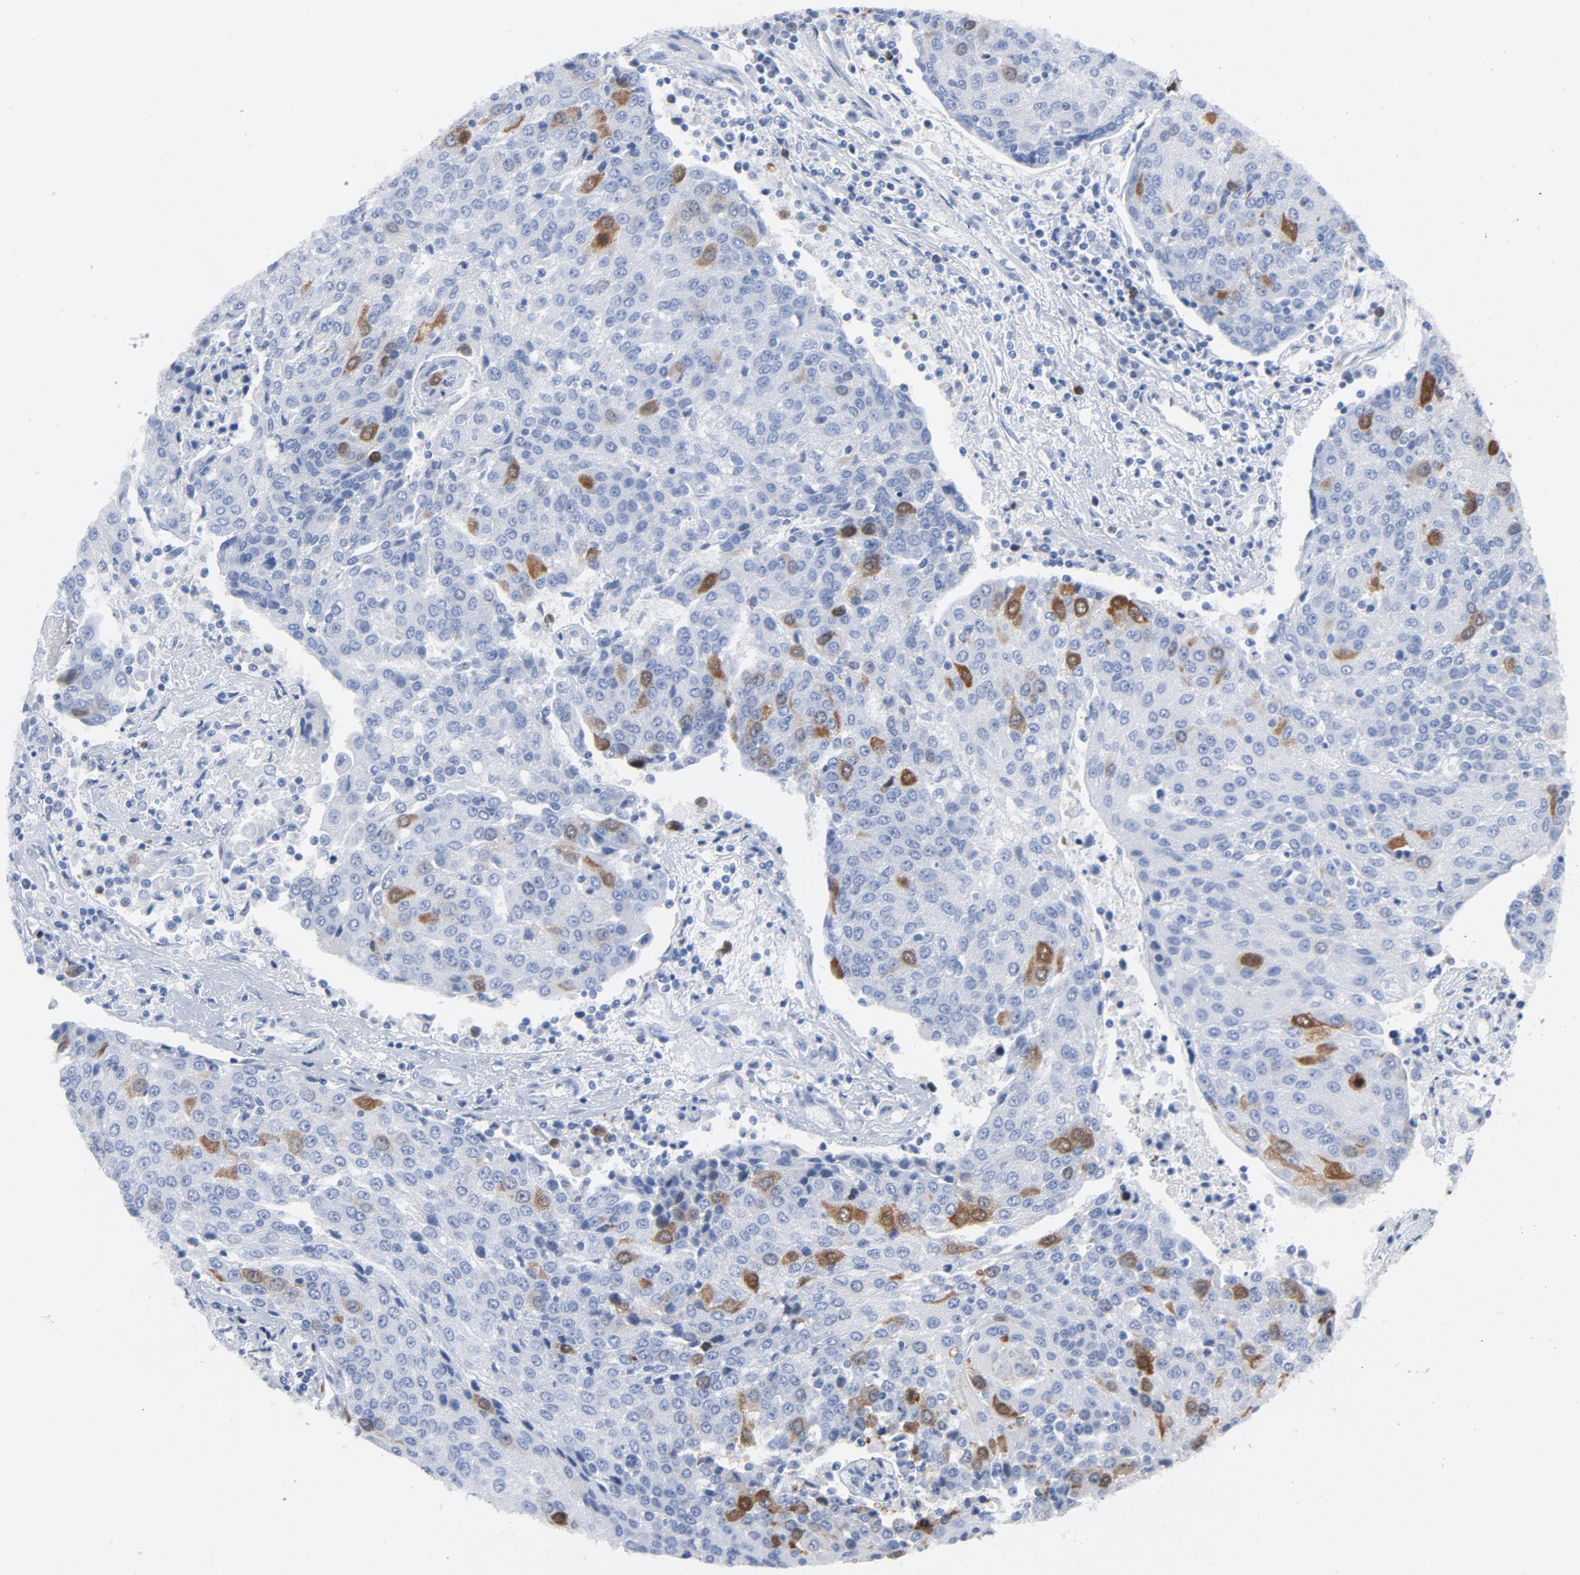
{"staining": {"intensity": "moderate", "quantity": "<25%", "location": "cytoplasmic/membranous,nuclear"}, "tissue": "urothelial cancer", "cell_type": "Tumor cells", "image_type": "cancer", "snomed": [{"axis": "morphology", "description": "Urothelial carcinoma, High grade"}, {"axis": "topography", "description": "Urinary bladder"}], "caption": "Tumor cells demonstrate low levels of moderate cytoplasmic/membranous and nuclear positivity in about <25% of cells in human high-grade urothelial carcinoma.", "gene": "CDC20", "patient": {"sex": "female", "age": 85}}